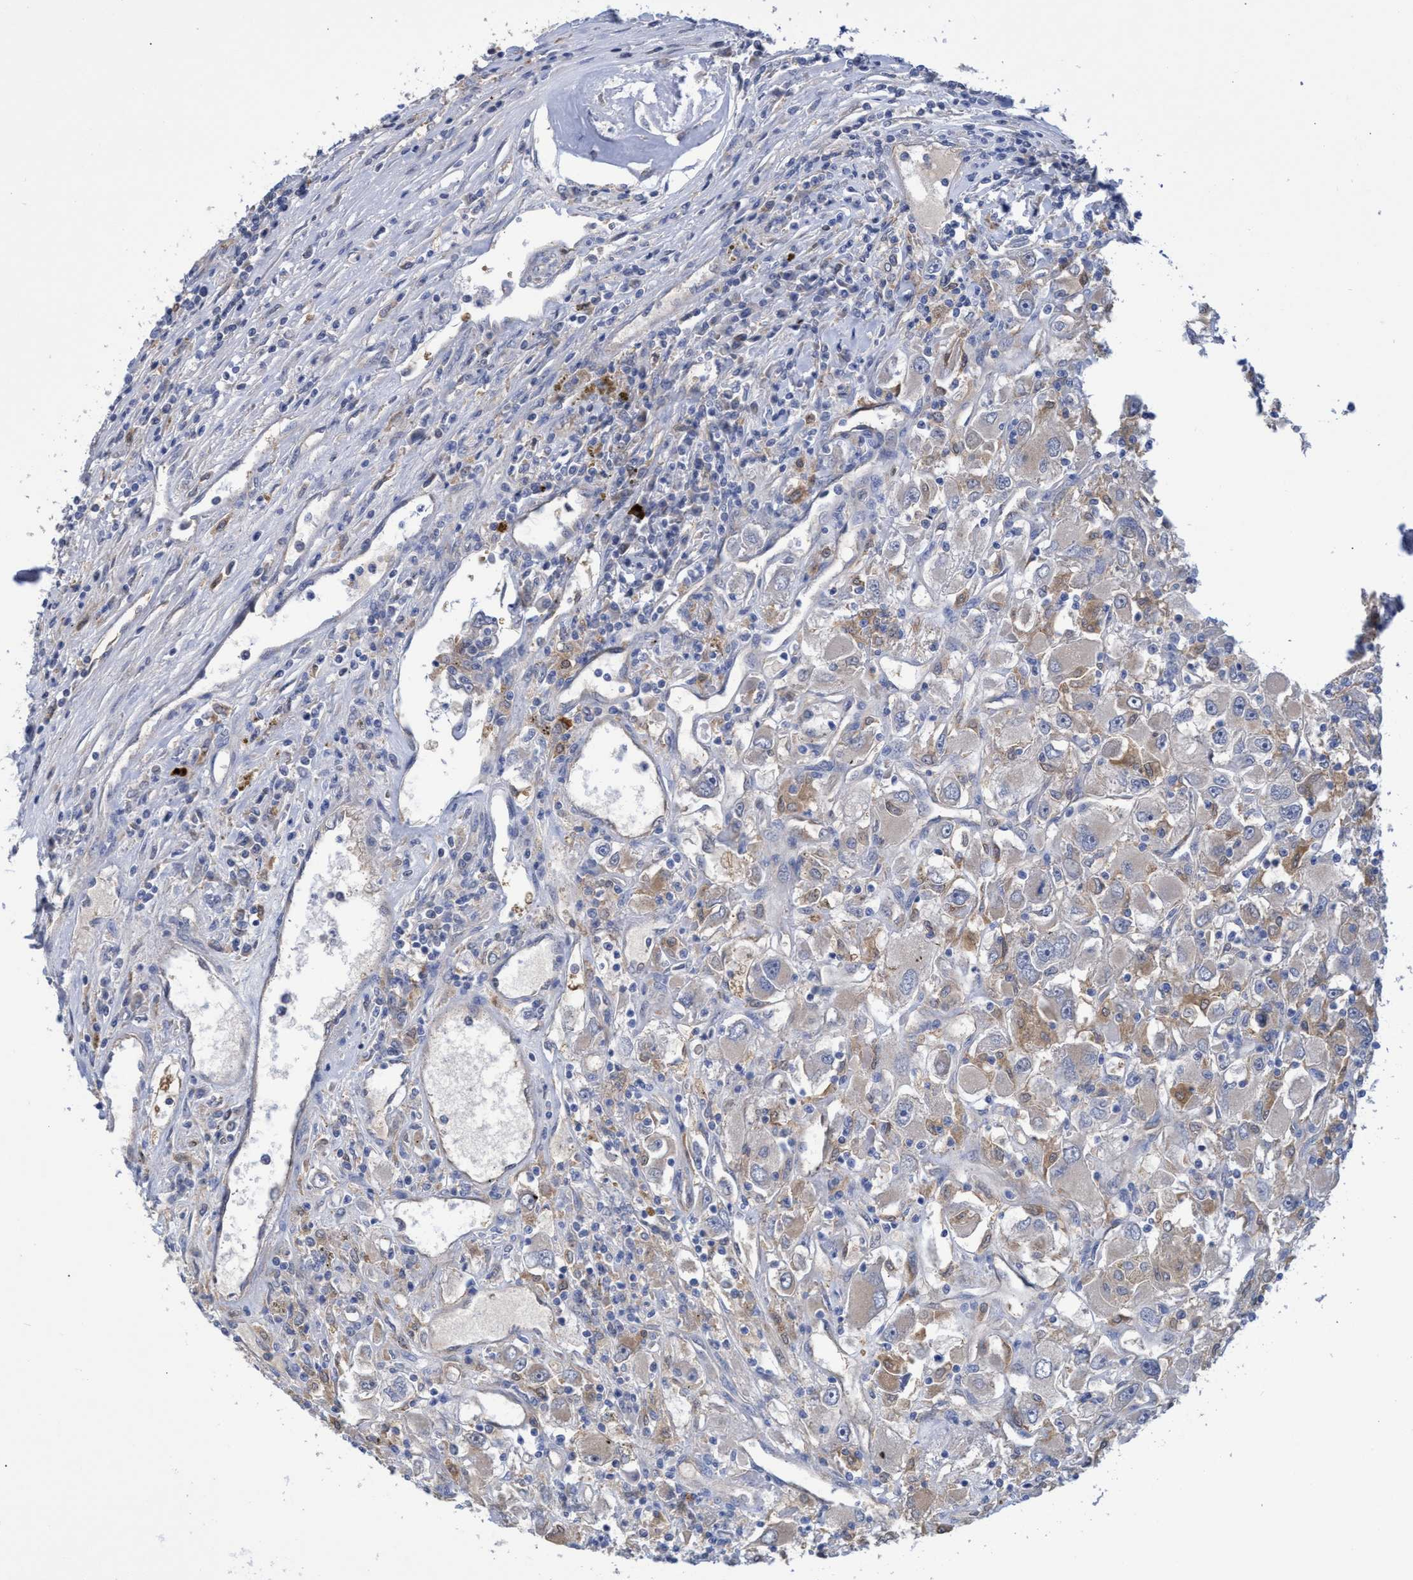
{"staining": {"intensity": "moderate", "quantity": "<25%", "location": "cytoplasmic/membranous"}, "tissue": "renal cancer", "cell_type": "Tumor cells", "image_type": "cancer", "snomed": [{"axis": "morphology", "description": "Adenocarcinoma, NOS"}, {"axis": "topography", "description": "Kidney"}], "caption": "Brown immunohistochemical staining in renal cancer (adenocarcinoma) reveals moderate cytoplasmic/membranous staining in approximately <25% of tumor cells.", "gene": "PNPO", "patient": {"sex": "female", "age": 52}}